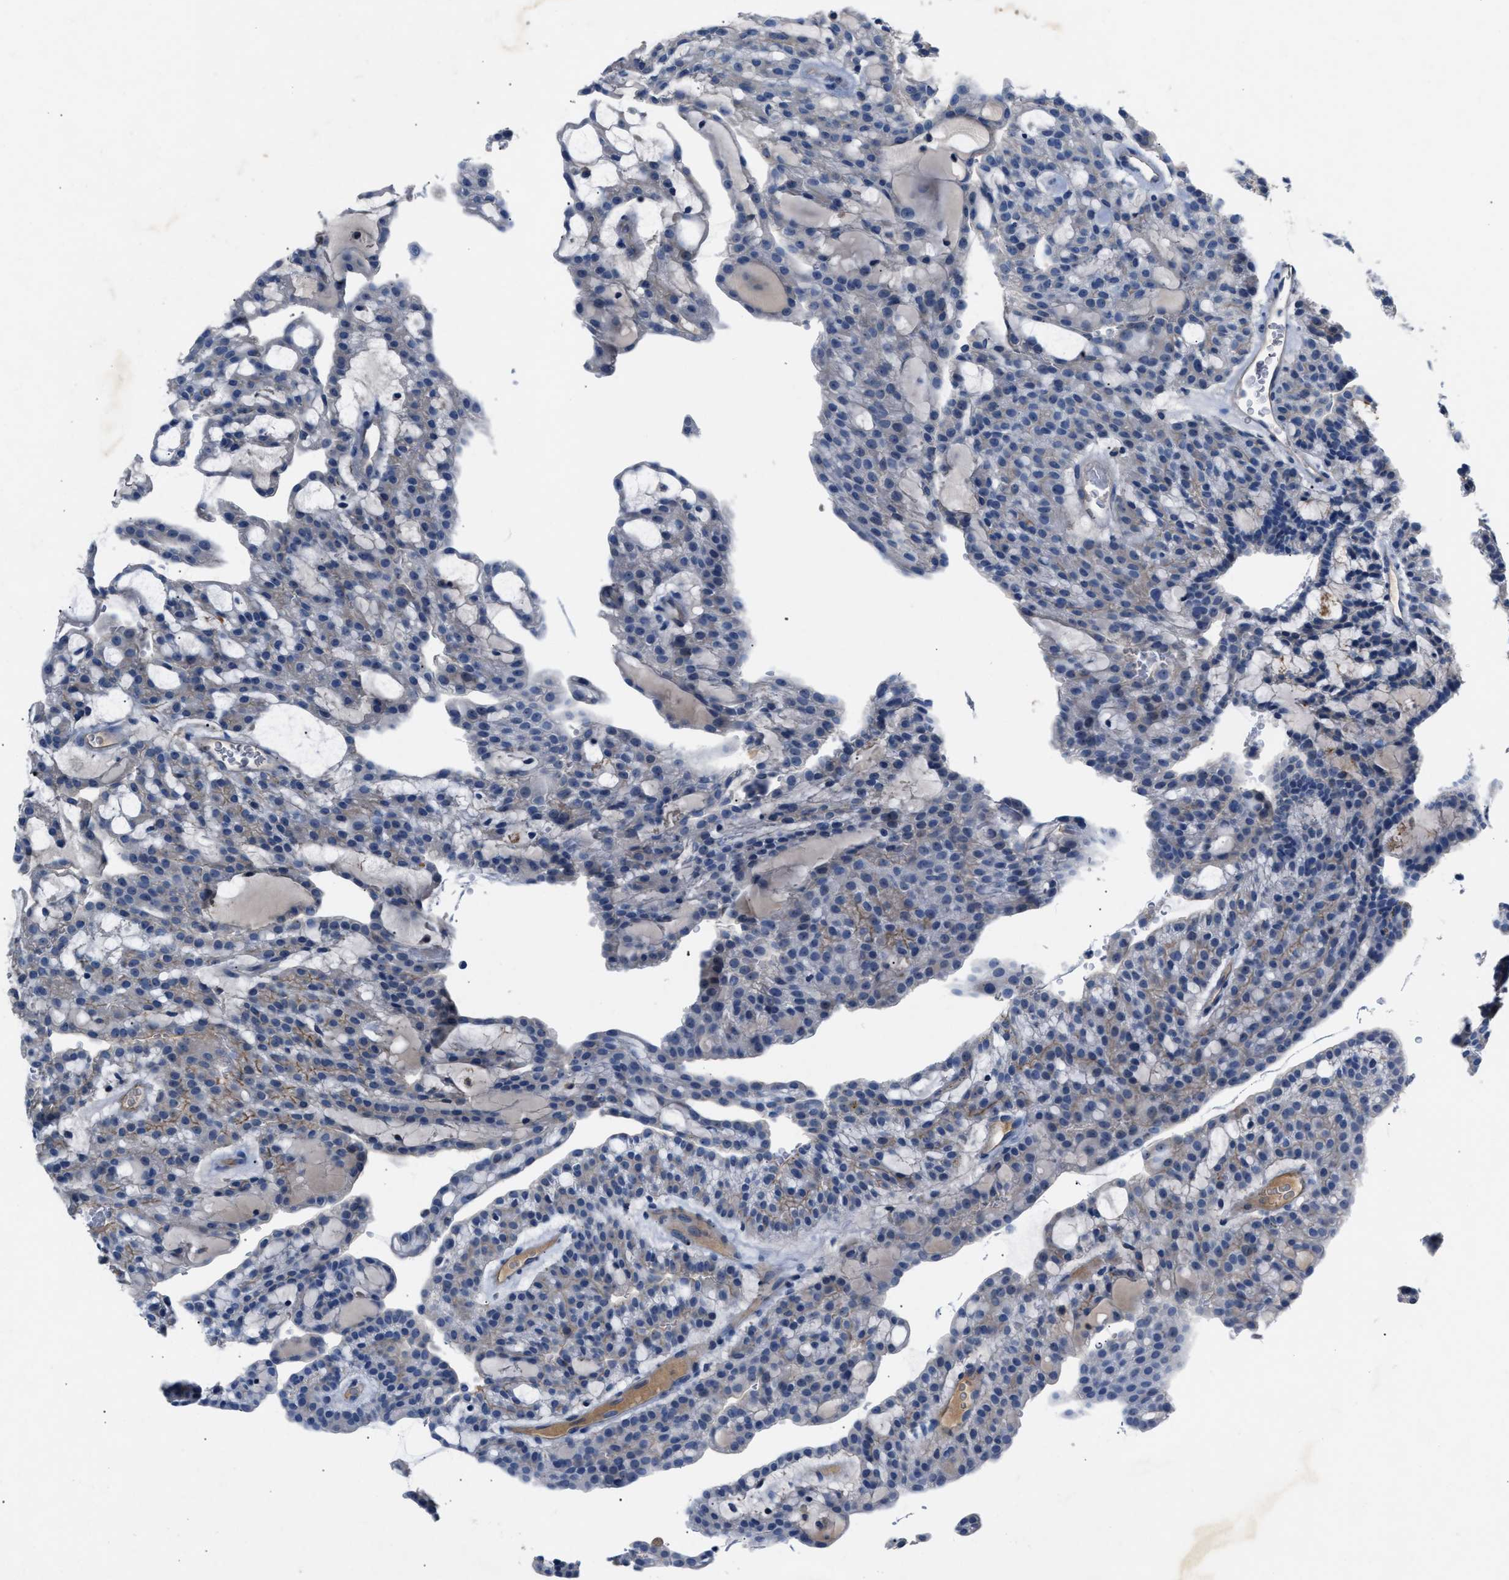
{"staining": {"intensity": "weak", "quantity": "<25%", "location": "cytoplasmic/membranous"}, "tissue": "renal cancer", "cell_type": "Tumor cells", "image_type": "cancer", "snomed": [{"axis": "morphology", "description": "Adenocarcinoma, NOS"}, {"axis": "topography", "description": "Kidney"}], "caption": "DAB immunohistochemical staining of adenocarcinoma (renal) demonstrates no significant expression in tumor cells. The staining is performed using DAB (3,3'-diaminobenzidine) brown chromogen with nuclei counter-stained in using hematoxylin.", "gene": "DNAAF5", "patient": {"sex": "male", "age": 63}}